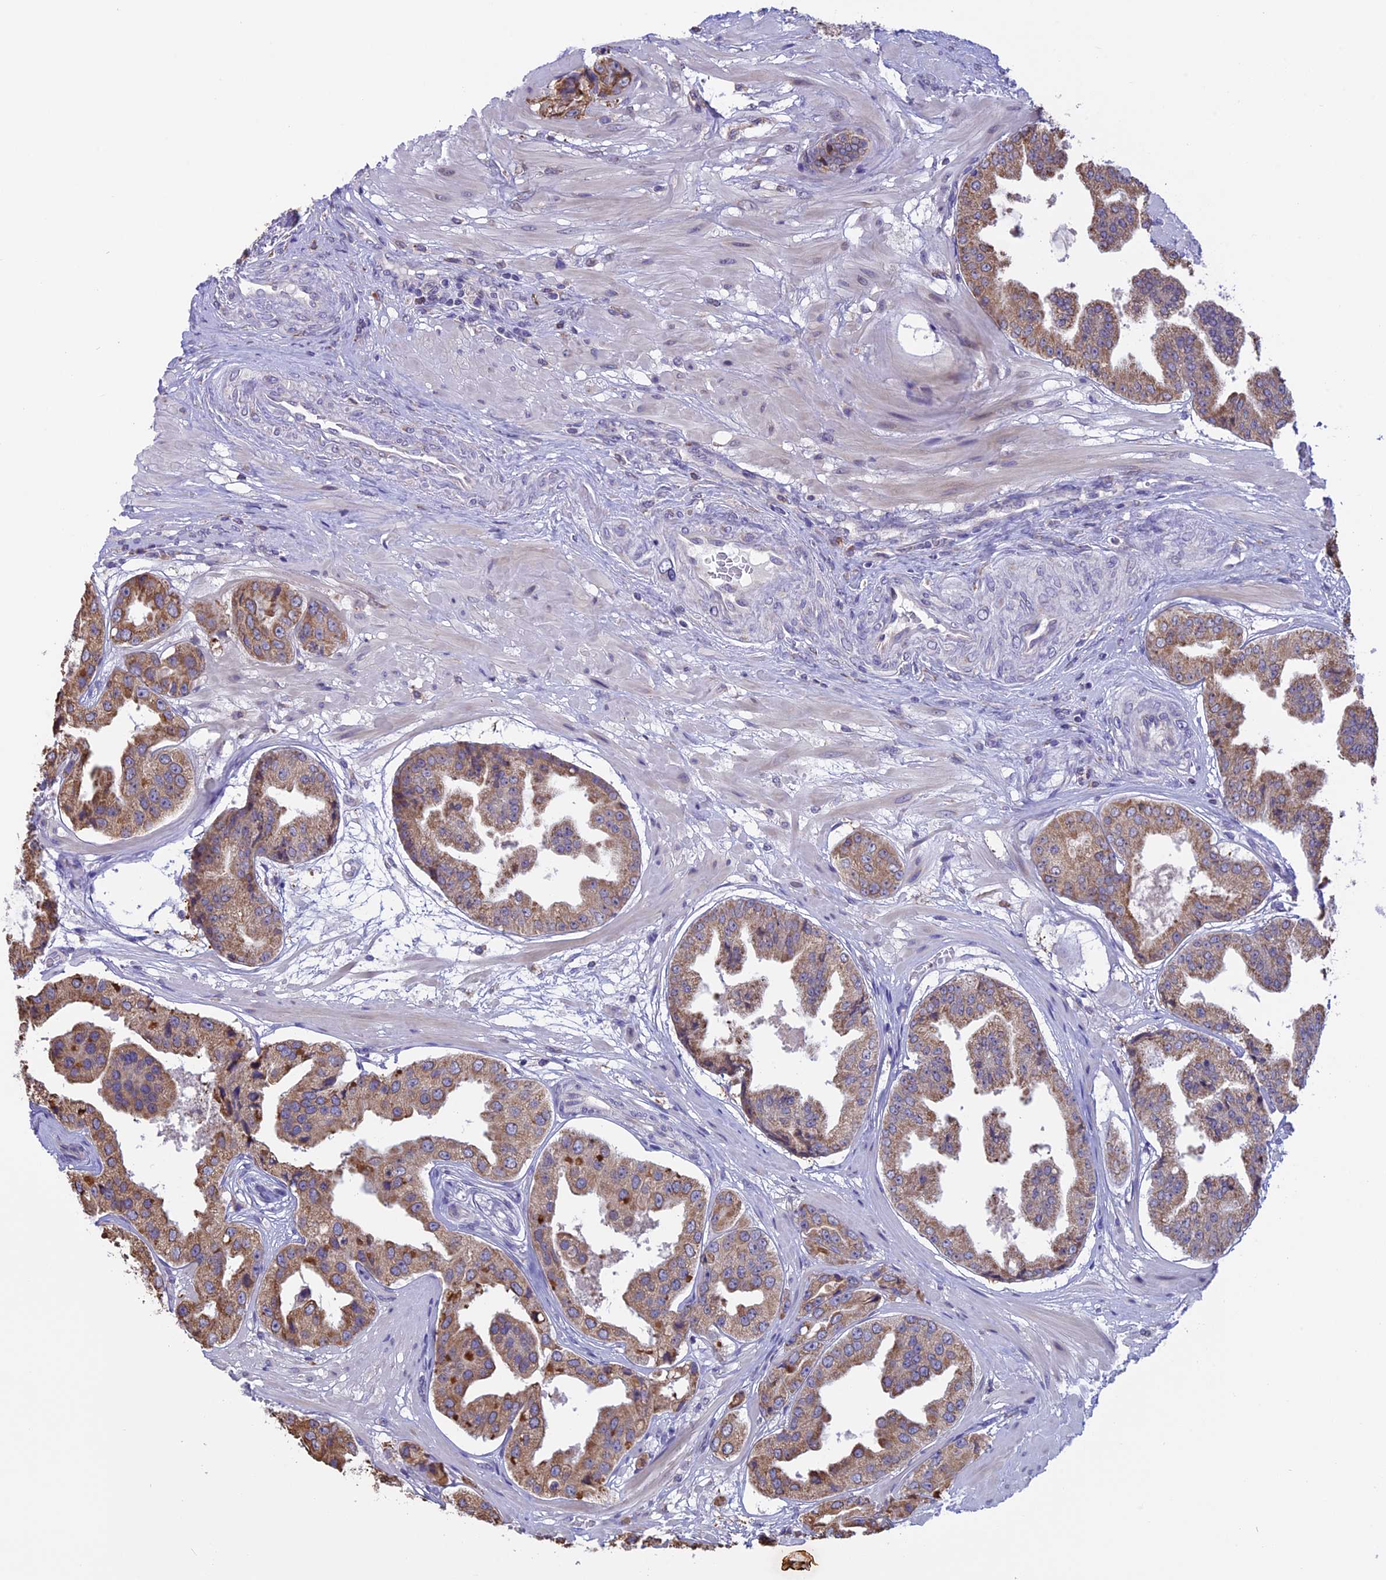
{"staining": {"intensity": "moderate", "quantity": "25%-75%", "location": "cytoplasmic/membranous"}, "tissue": "prostate cancer", "cell_type": "Tumor cells", "image_type": "cancer", "snomed": [{"axis": "morphology", "description": "Adenocarcinoma, High grade"}, {"axis": "topography", "description": "Prostate"}], "caption": "A high-resolution micrograph shows immunohistochemistry staining of high-grade adenocarcinoma (prostate), which shows moderate cytoplasmic/membranous expression in about 25%-75% of tumor cells.", "gene": "DMRTA2", "patient": {"sex": "male", "age": 63}}